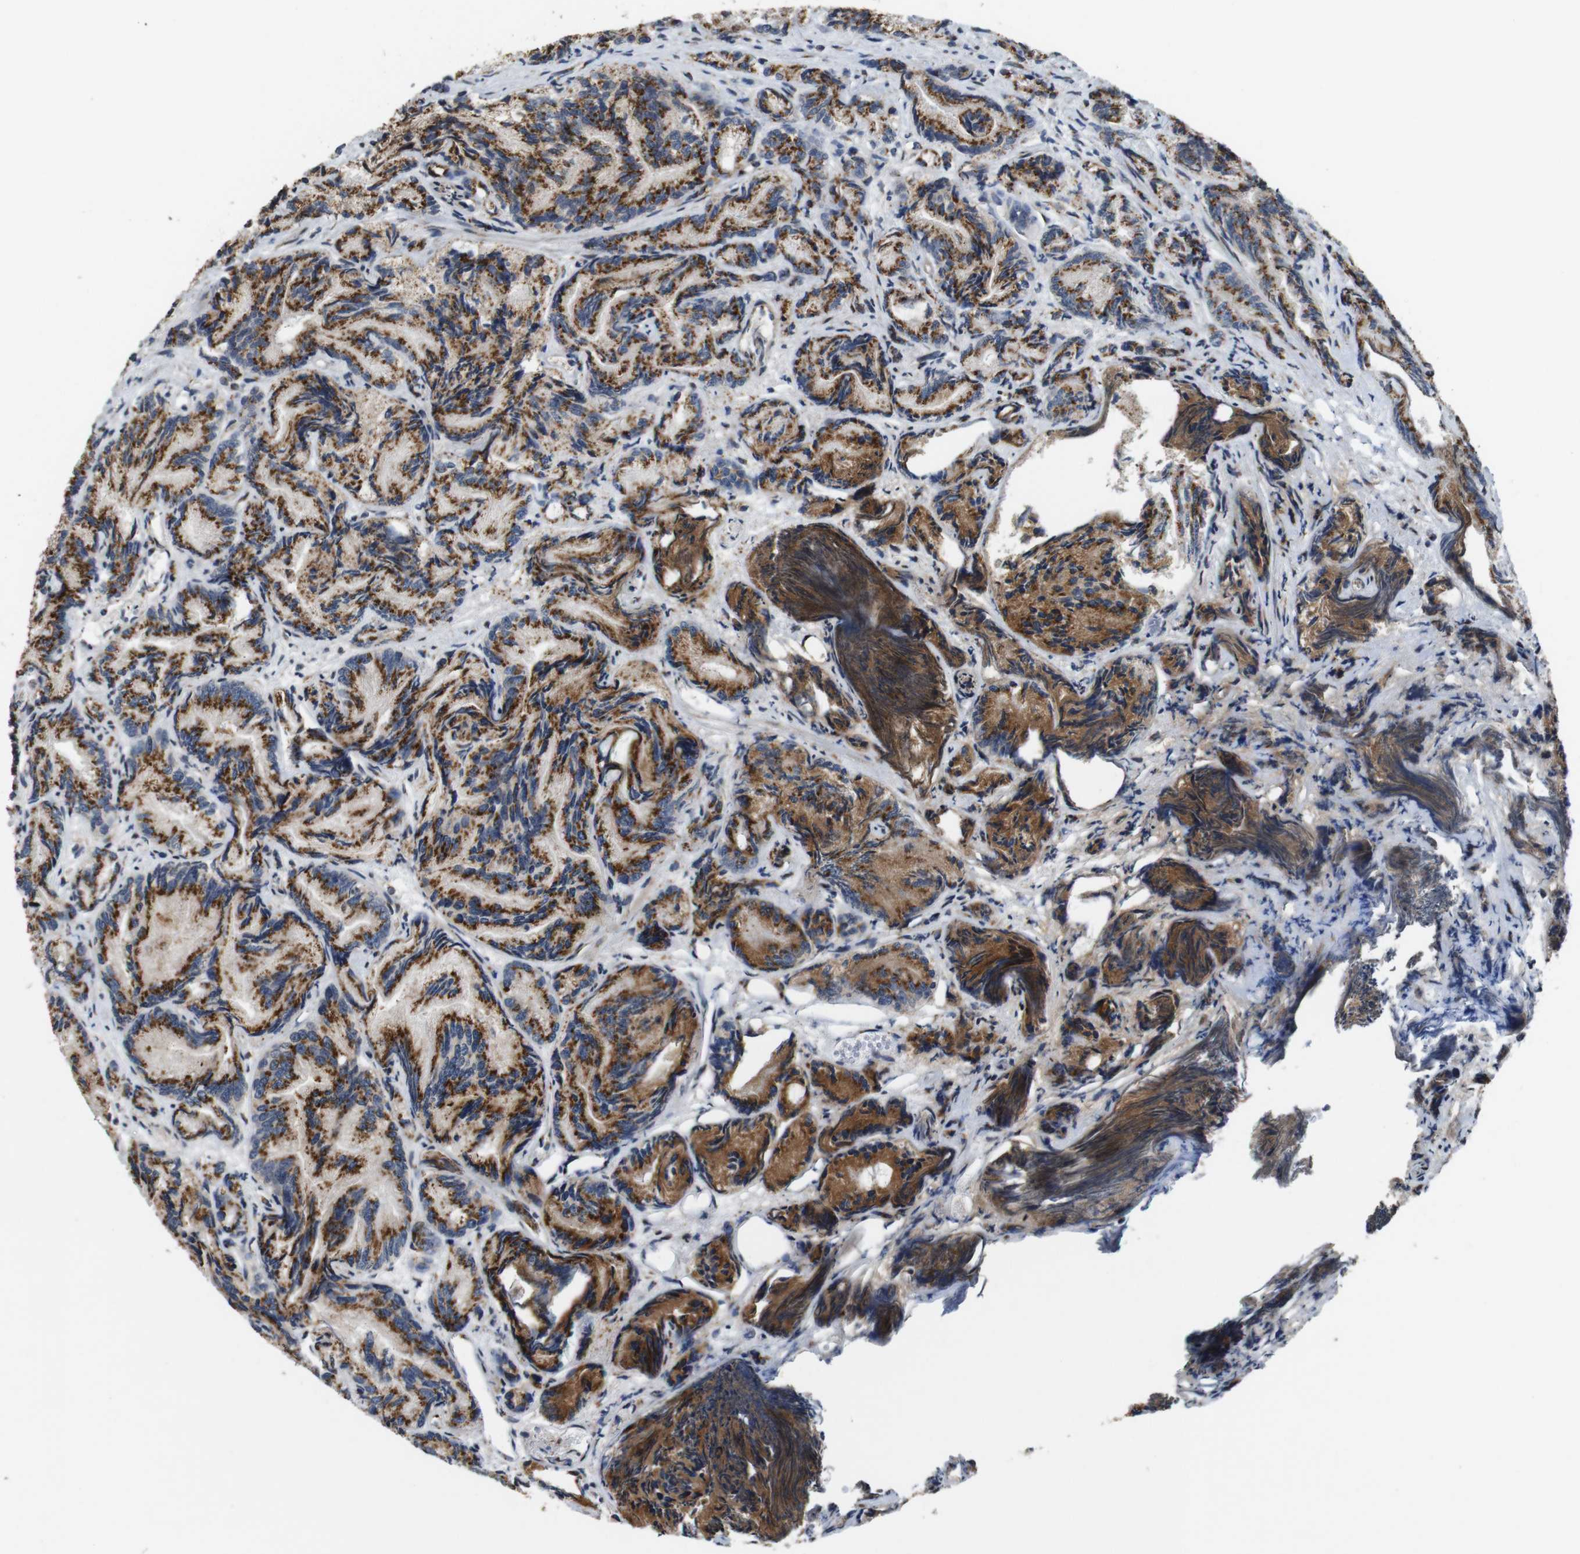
{"staining": {"intensity": "moderate", "quantity": ">75%", "location": "cytoplasmic/membranous"}, "tissue": "prostate cancer", "cell_type": "Tumor cells", "image_type": "cancer", "snomed": [{"axis": "morphology", "description": "Adenocarcinoma, Low grade"}, {"axis": "topography", "description": "Prostate"}], "caption": "Human prostate adenocarcinoma (low-grade) stained with a brown dye exhibits moderate cytoplasmic/membranous positive positivity in approximately >75% of tumor cells.", "gene": "EFCAB14", "patient": {"sex": "male", "age": 89}}